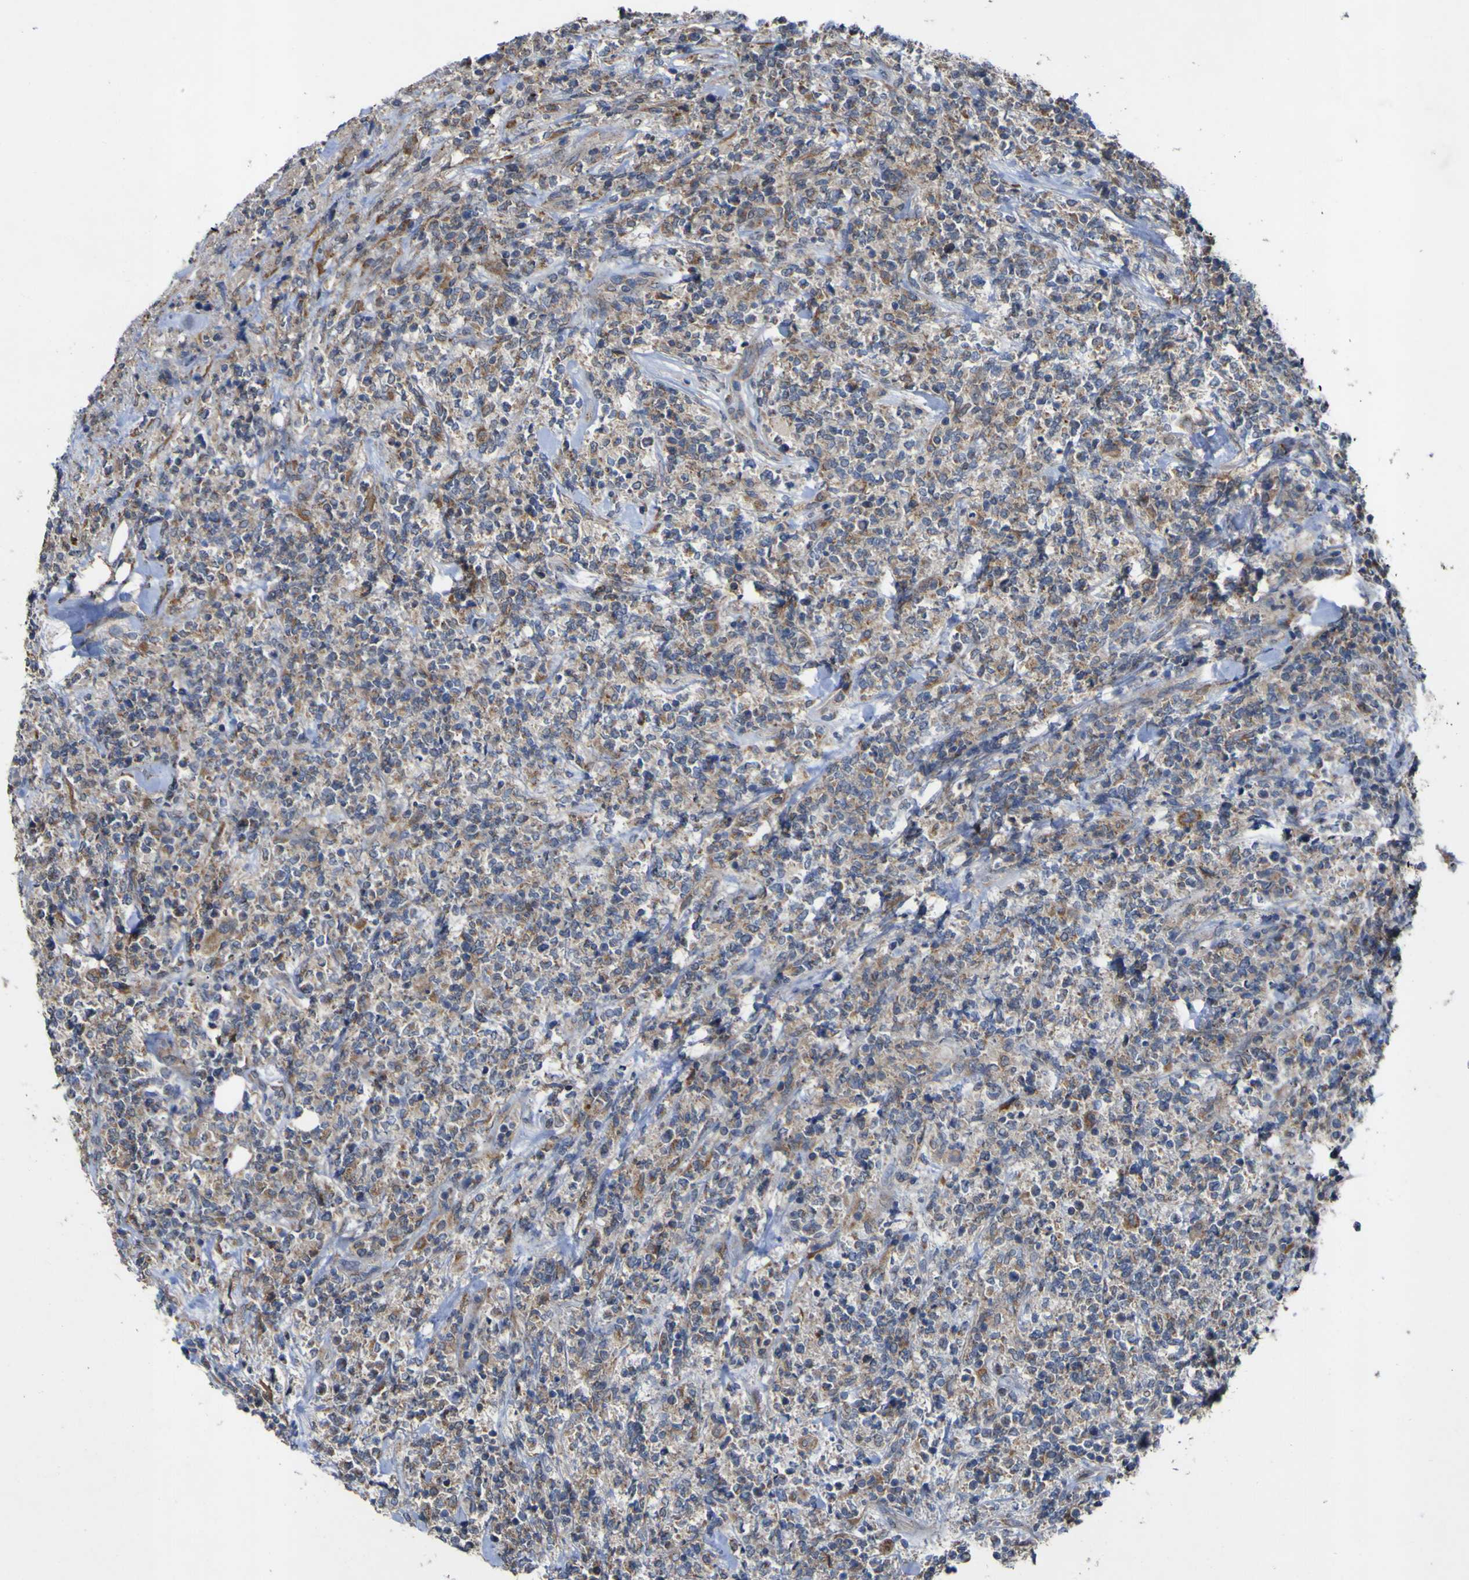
{"staining": {"intensity": "weak", "quantity": ">75%", "location": "cytoplasmic/membranous"}, "tissue": "lymphoma", "cell_type": "Tumor cells", "image_type": "cancer", "snomed": [{"axis": "morphology", "description": "Malignant lymphoma, non-Hodgkin's type, High grade"}, {"axis": "topography", "description": "Soft tissue"}], "caption": "DAB (3,3'-diaminobenzidine) immunohistochemical staining of human high-grade malignant lymphoma, non-Hodgkin's type demonstrates weak cytoplasmic/membranous protein expression in approximately >75% of tumor cells.", "gene": "IRAK2", "patient": {"sex": "male", "age": 18}}